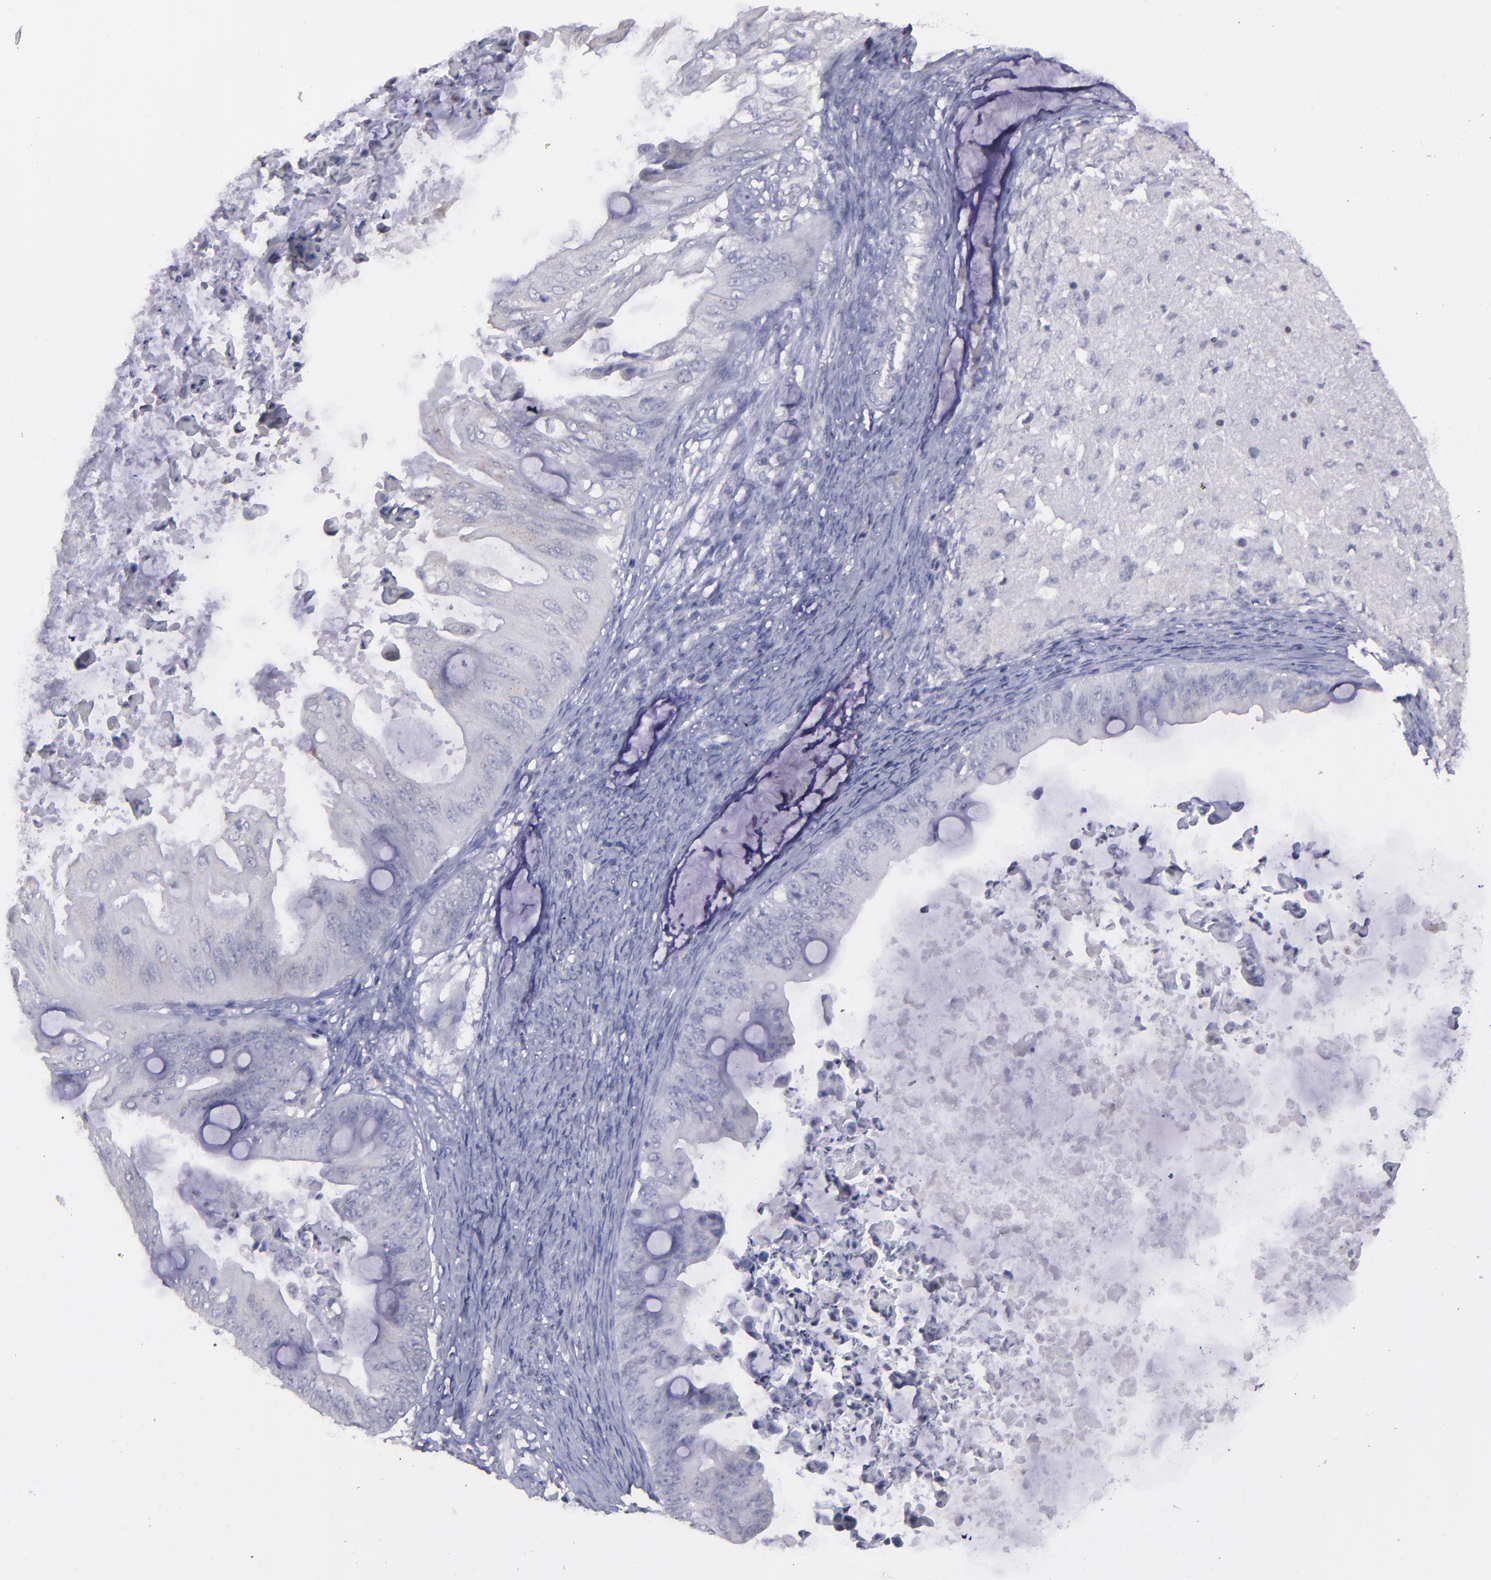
{"staining": {"intensity": "negative", "quantity": "none", "location": "none"}, "tissue": "ovarian cancer", "cell_type": "Tumor cells", "image_type": "cancer", "snomed": [{"axis": "morphology", "description": "Cystadenocarcinoma, mucinous, NOS"}, {"axis": "topography", "description": "Ovary"}], "caption": "This histopathology image is of mucinous cystadenocarcinoma (ovarian) stained with immunohistochemistry (IHC) to label a protein in brown with the nuclei are counter-stained blue. There is no expression in tumor cells.", "gene": "MASP1", "patient": {"sex": "female", "age": 37}}